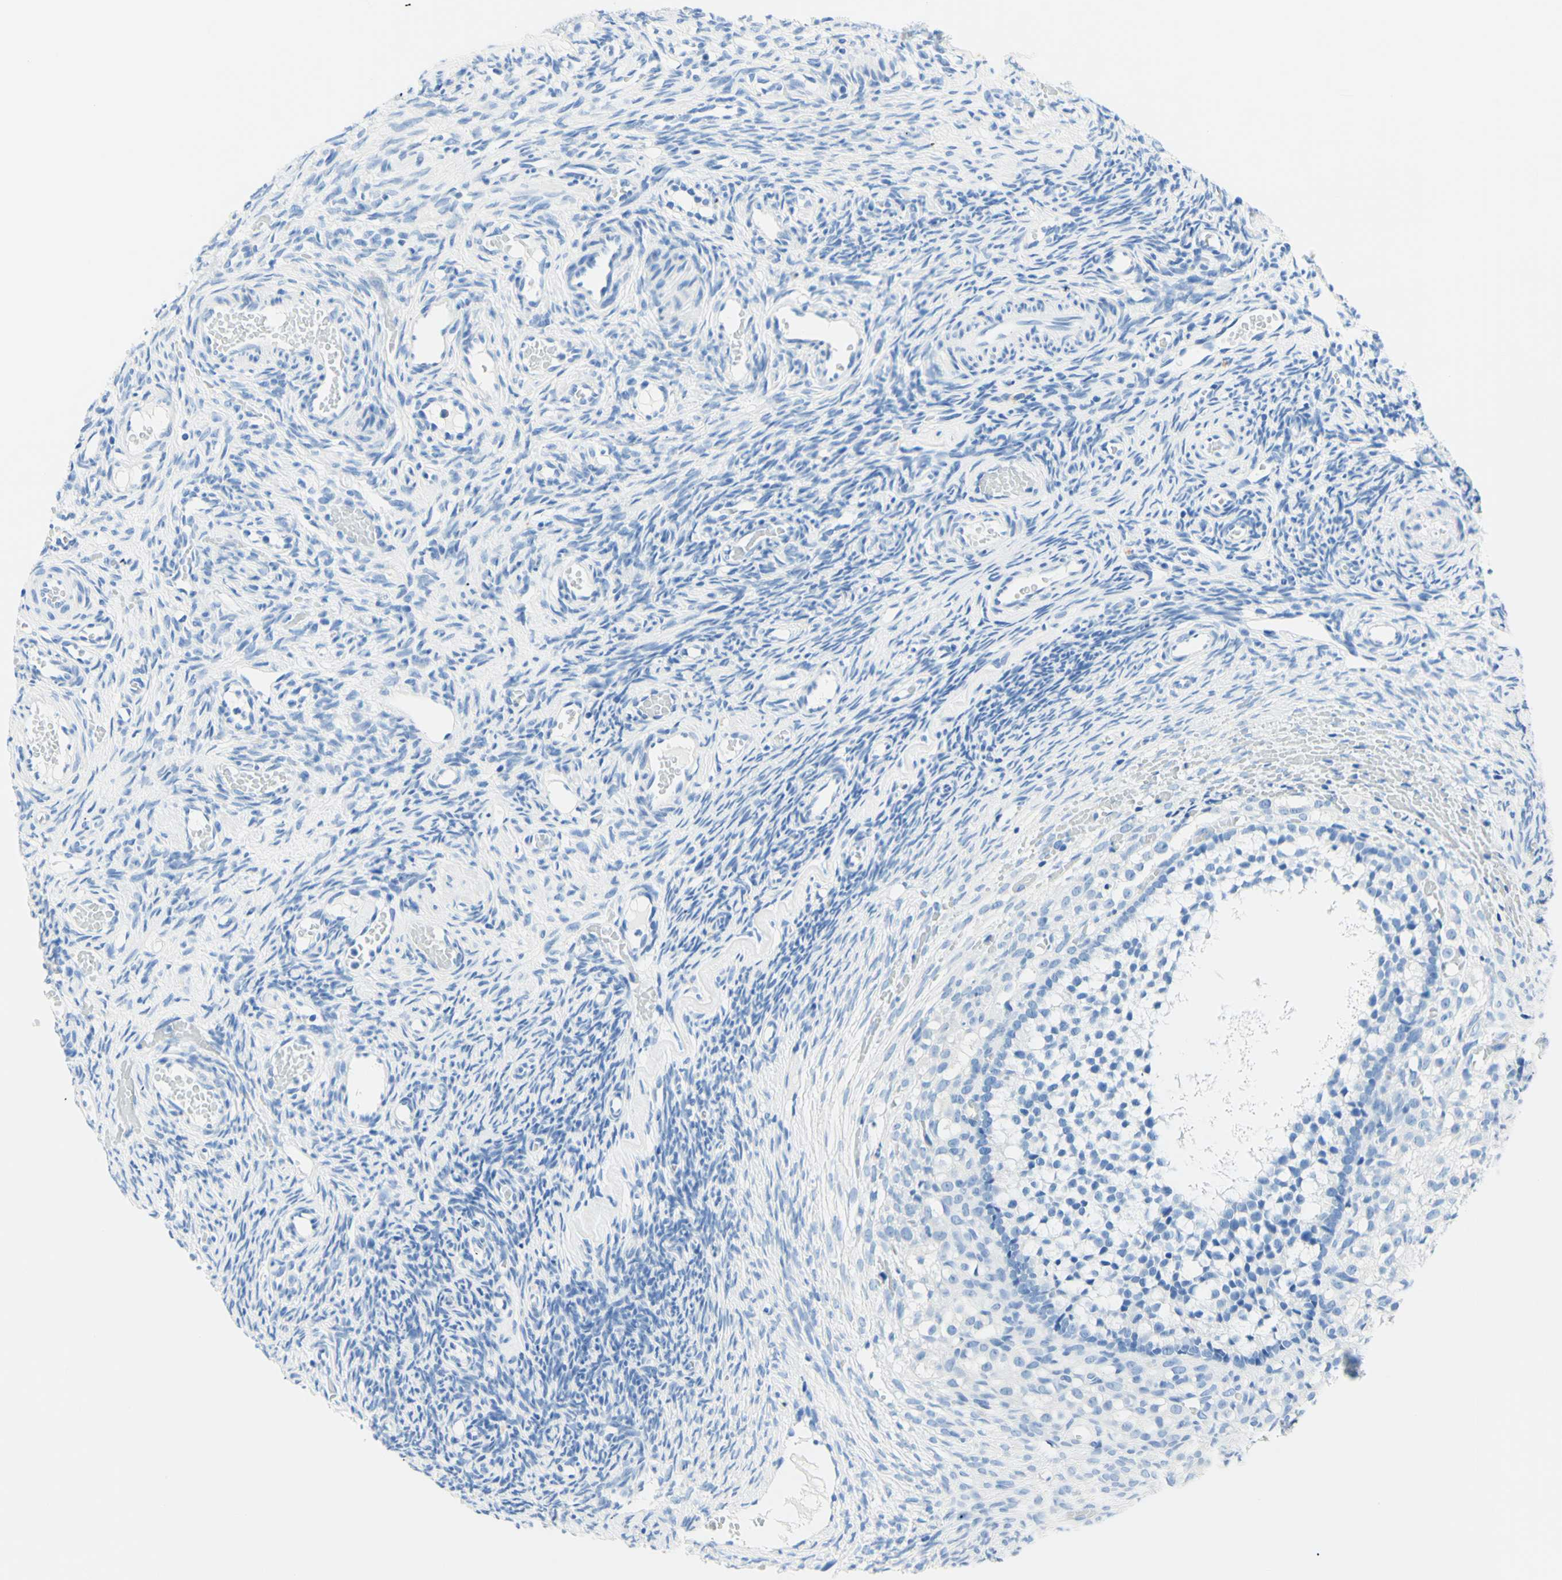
{"staining": {"intensity": "negative", "quantity": "none", "location": "none"}, "tissue": "ovary", "cell_type": "Follicle cells", "image_type": "normal", "snomed": [{"axis": "morphology", "description": "Normal tissue, NOS"}, {"axis": "topography", "description": "Ovary"}], "caption": "This is a photomicrograph of immunohistochemistry staining of normal ovary, which shows no positivity in follicle cells. (Brightfield microscopy of DAB immunohistochemistry (IHC) at high magnification).", "gene": "MYH2", "patient": {"sex": "female", "age": 35}}